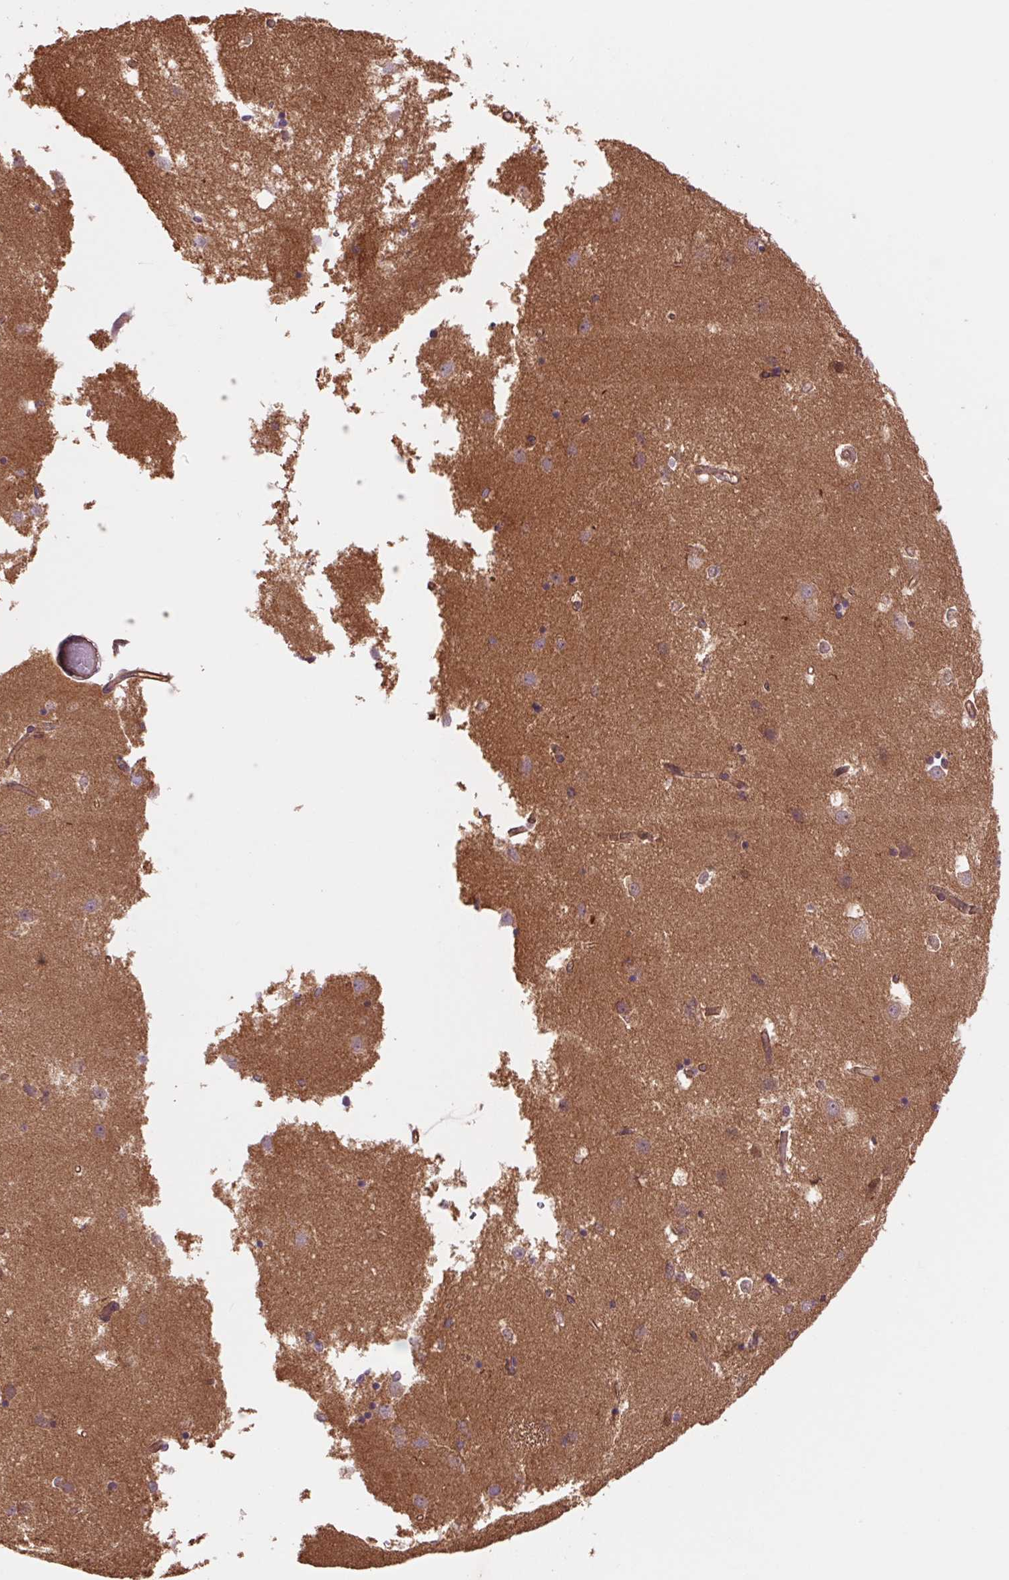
{"staining": {"intensity": "negative", "quantity": "none", "location": "none"}, "tissue": "caudate", "cell_type": "Glial cells", "image_type": "normal", "snomed": [{"axis": "morphology", "description": "Normal tissue, NOS"}, {"axis": "topography", "description": "Lateral ventricle wall"}], "caption": "Glial cells are negative for protein expression in unremarkable human caudate. (Brightfield microscopy of DAB (3,3'-diaminobenzidine) IHC at high magnification).", "gene": "SH3RF2", "patient": {"sex": "male", "age": 54}}